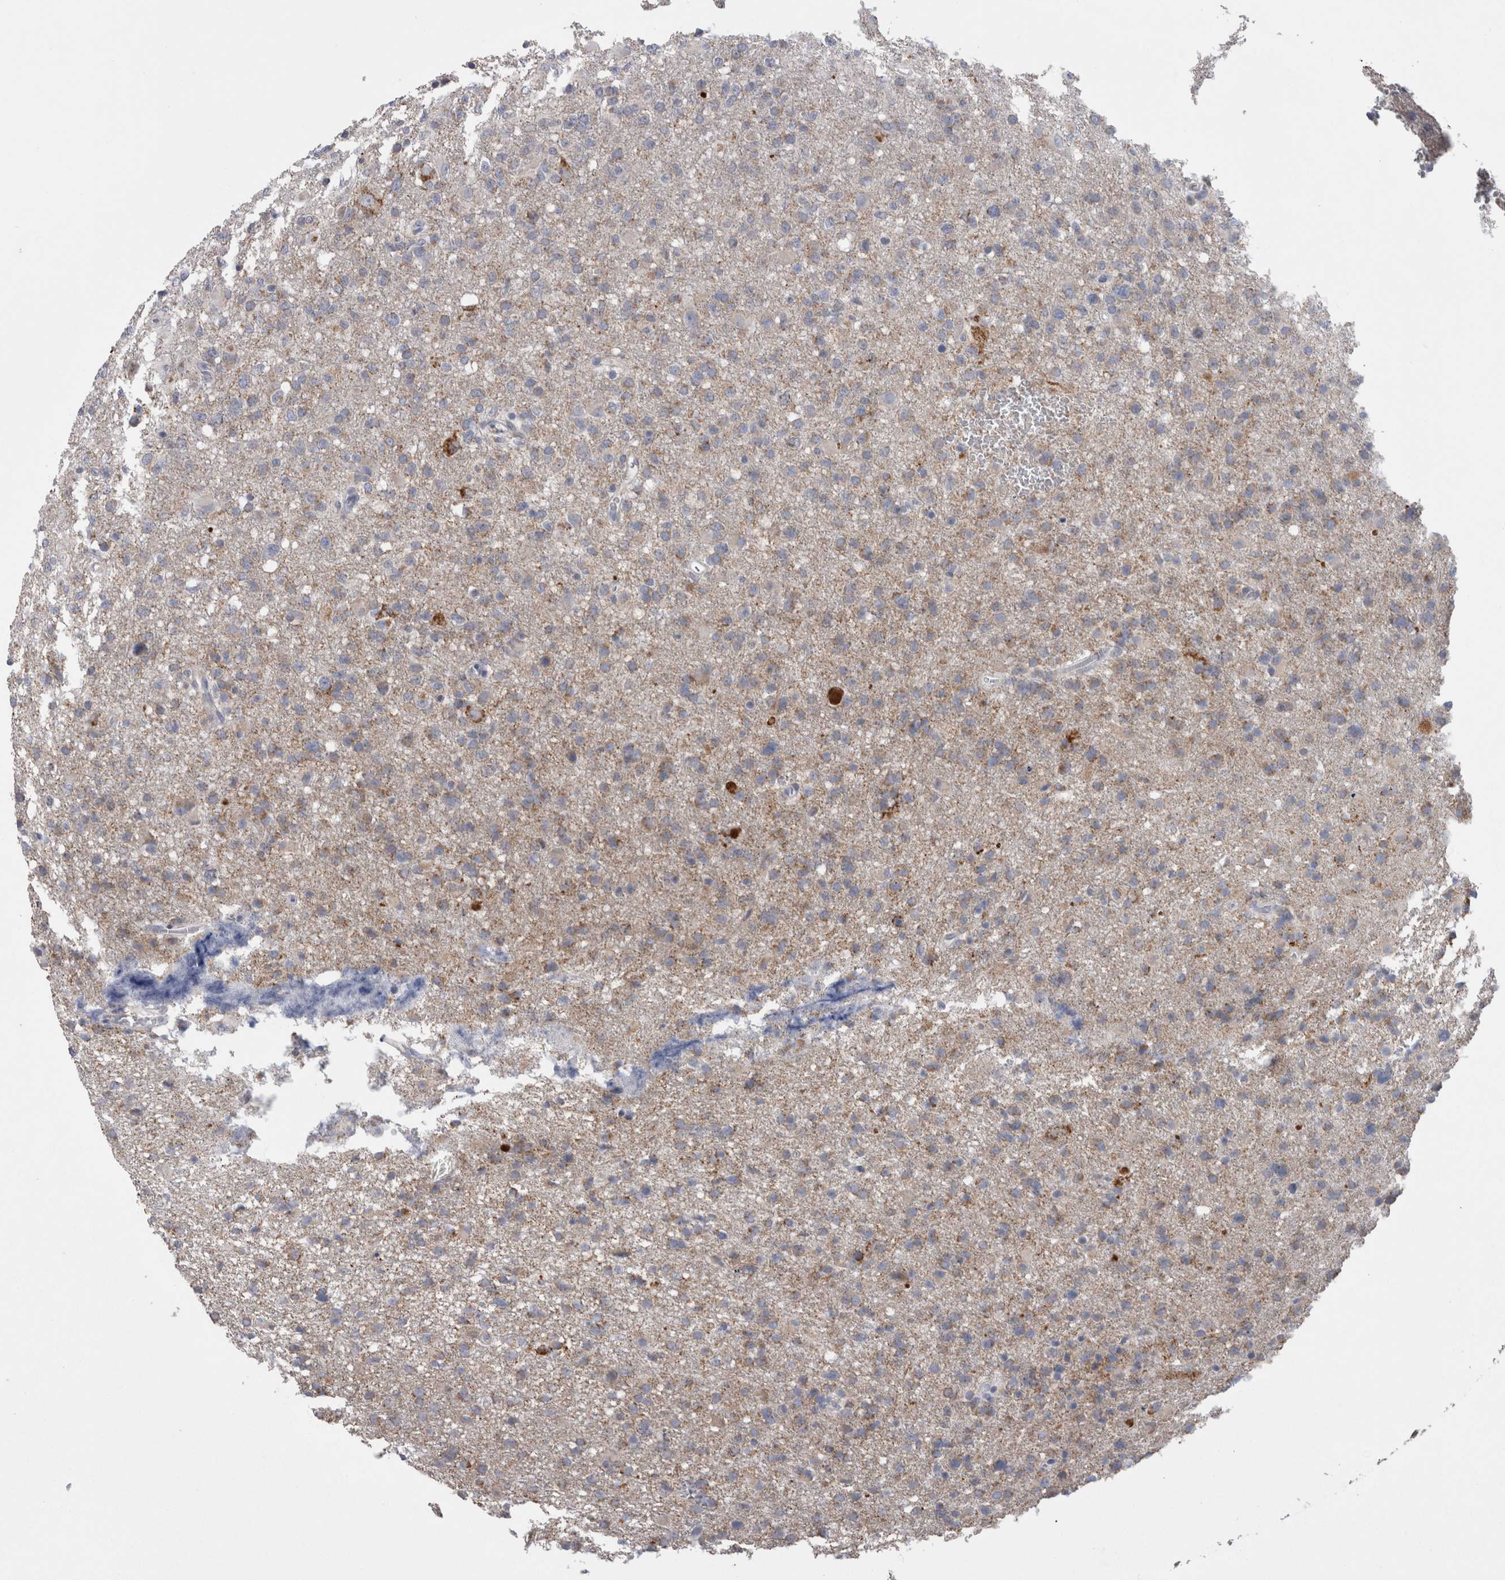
{"staining": {"intensity": "weak", "quantity": "25%-75%", "location": "cytoplasmic/membranous"}, "tissue": "glioma", "cell_type": "Tumor cells", "image_type": "cancer", "snomed": [{"axis": "morphology", "description": "Glioma, malignant, High grade"}, {"axis": "topography", "description": "Brain"}], "caption": "A brown stain highlights weak cytoplasmic/membranous staining of a protein in human glioma tumor cells. The staining was performed using DAB, with brown indicating positive protein expression. Nuclei are stained blue with hematoxylin.", "gene": "GDAP1", "patient": {"sex": "female", "age": 57}}